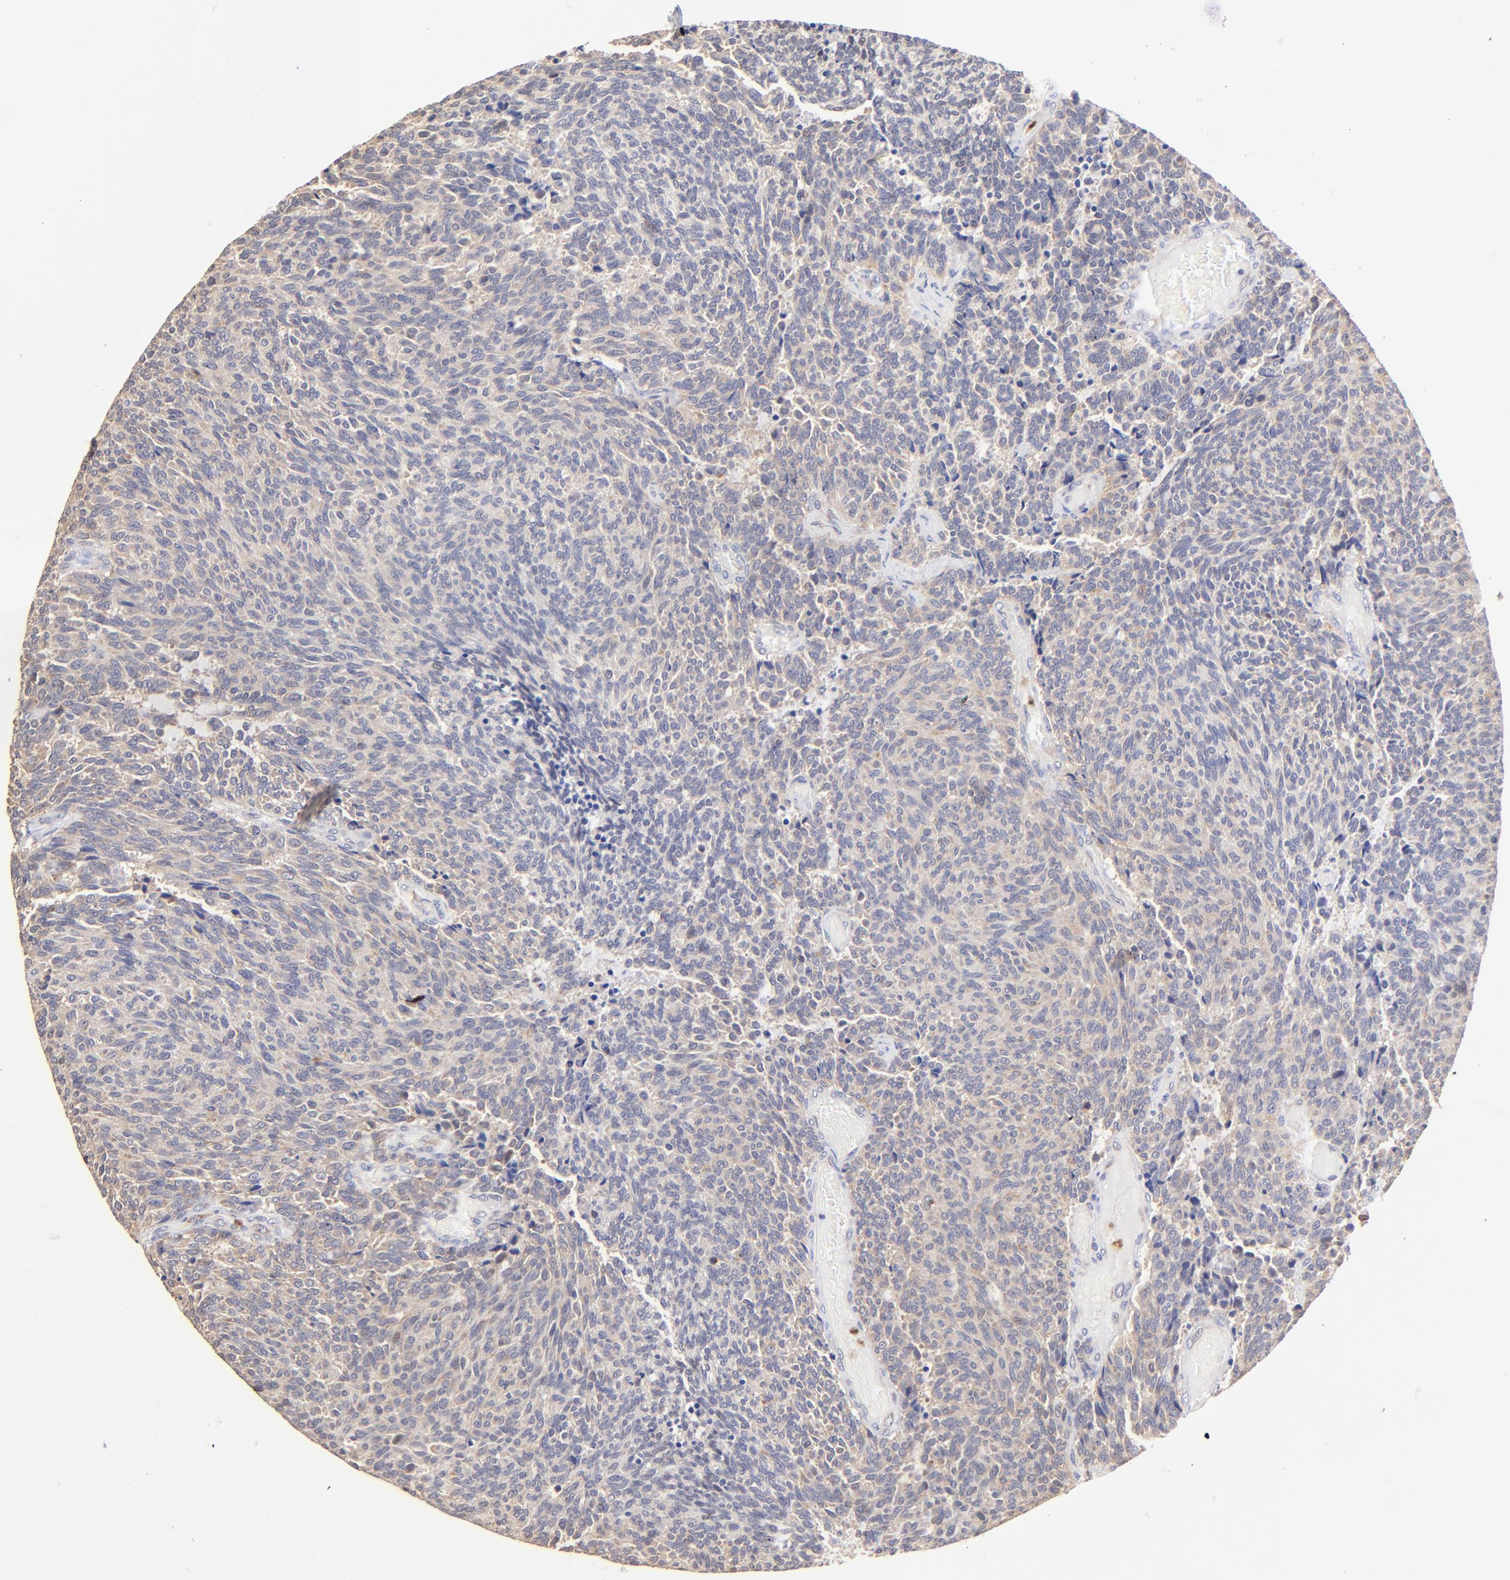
{"staining": {"intensity": "weak", "quantity": ">75%", "location": "cytoplasmic/membranous"}, "tissue": "carcinoid", "cell_type": "Tumor cells", "image_type": "cancer", "snomed": [{"axis": "morphology", "description": "Carcinoid, malignant, NOS"}, {"axis": "topography", "description": "Pancreas"}], "caption": "Malignant carcinoid stained with a protein marker exhibits weak staining in tumor cells.", "gene": "BBOF1", "patient": {"sex": "female", "age": 54}}